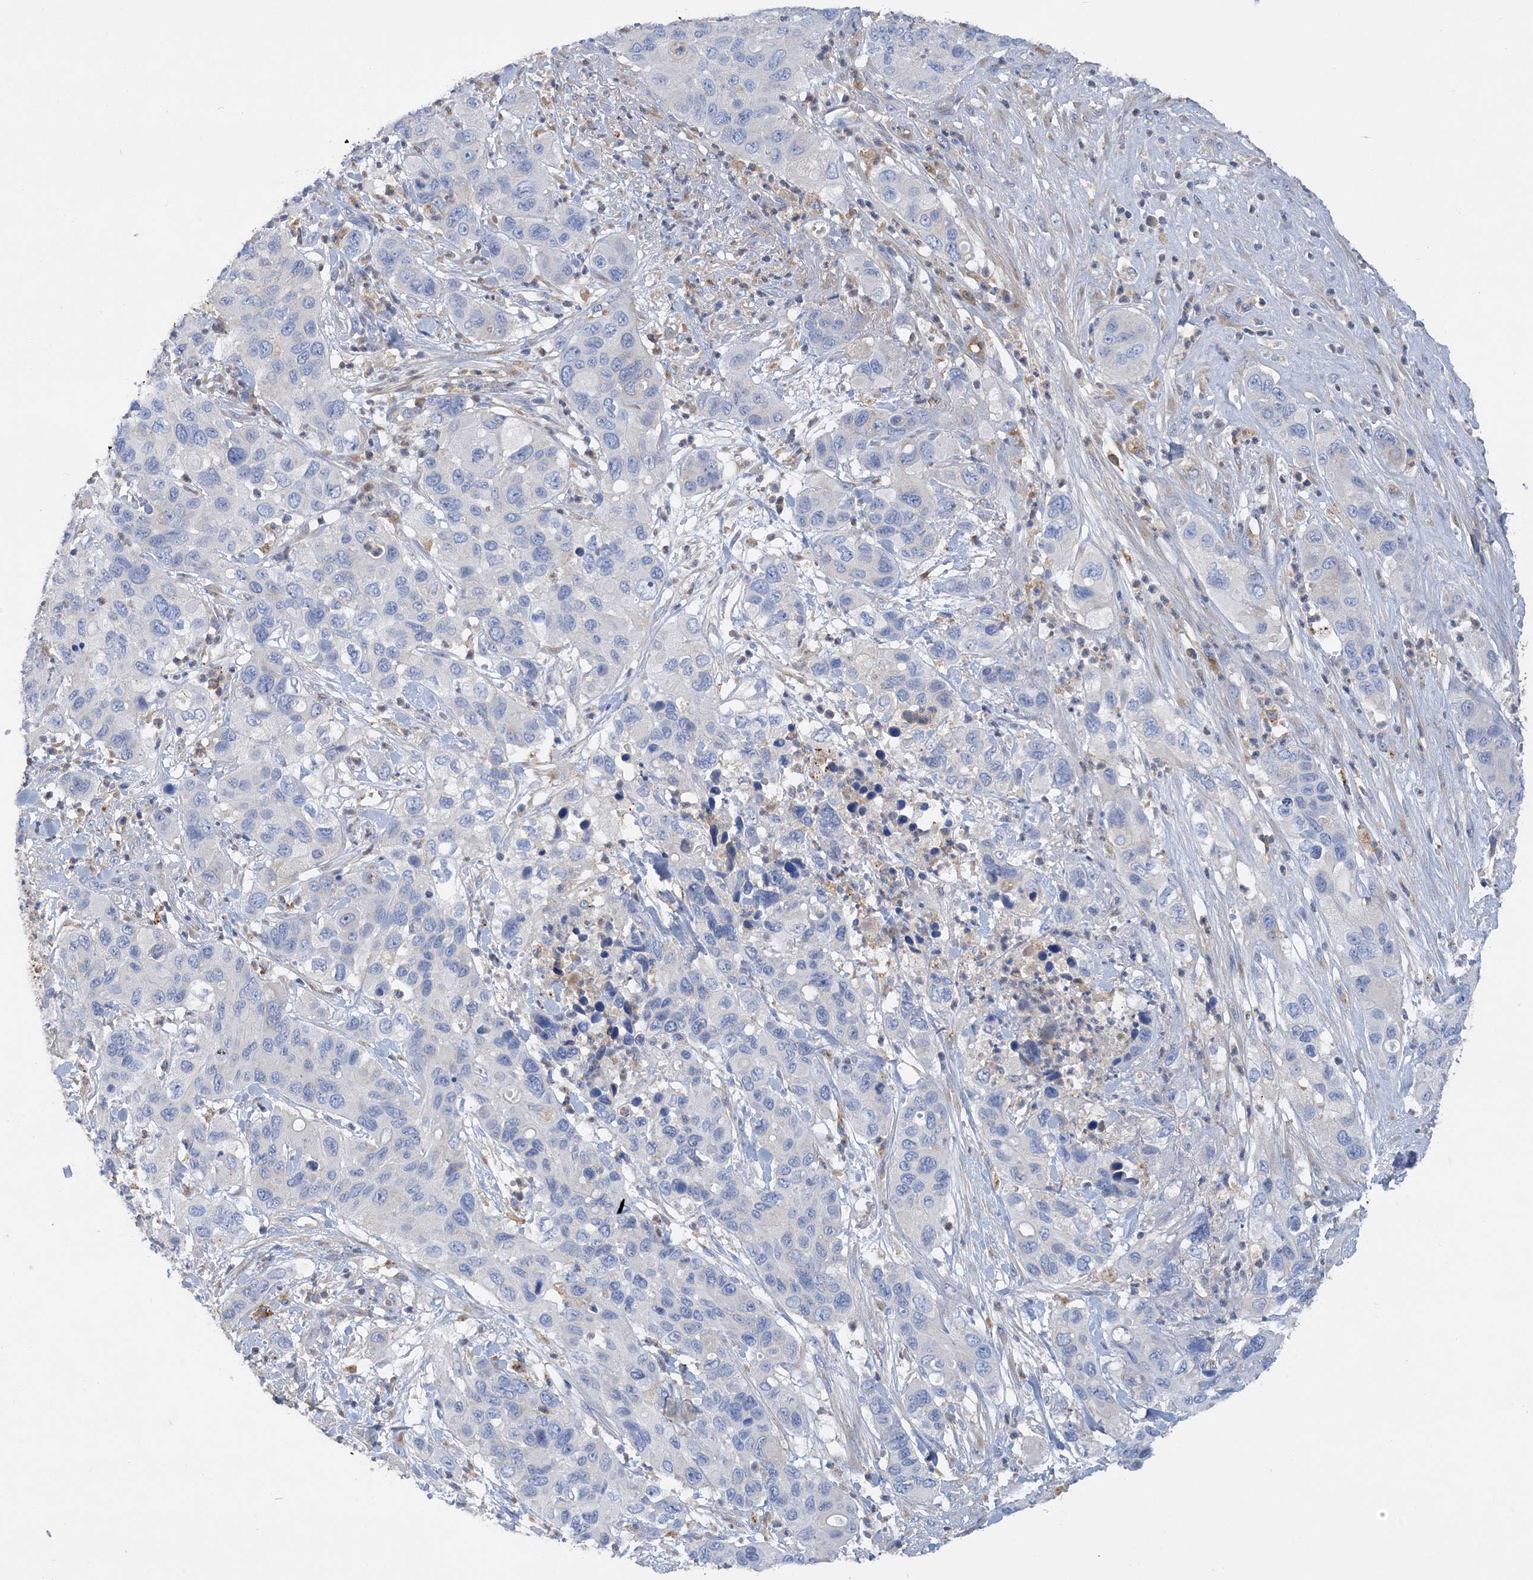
{"staining": {"intensity": "negative", "quantity": "none", "location": "none"}, "tissue": "pancreatic cancer", "cell_type": "Tumor cells", "image_type": "cancer", "snomed": [{"axis": "morphology", "description": "Adenocarcinoma, NOS"}, {"axis": "topography", "description": "Pancreas"}], "caption": "Pancreatic adenocarcinoma was stained to show a protein in brown. There is no significant expression in tumor cells. (Stains: DAB IHC with hematoxylin counter stain, Microscopy: brightfield microscopy at high magnification).", "gene": "GRINA", "patient": {"sex": "female", "age": 71}}